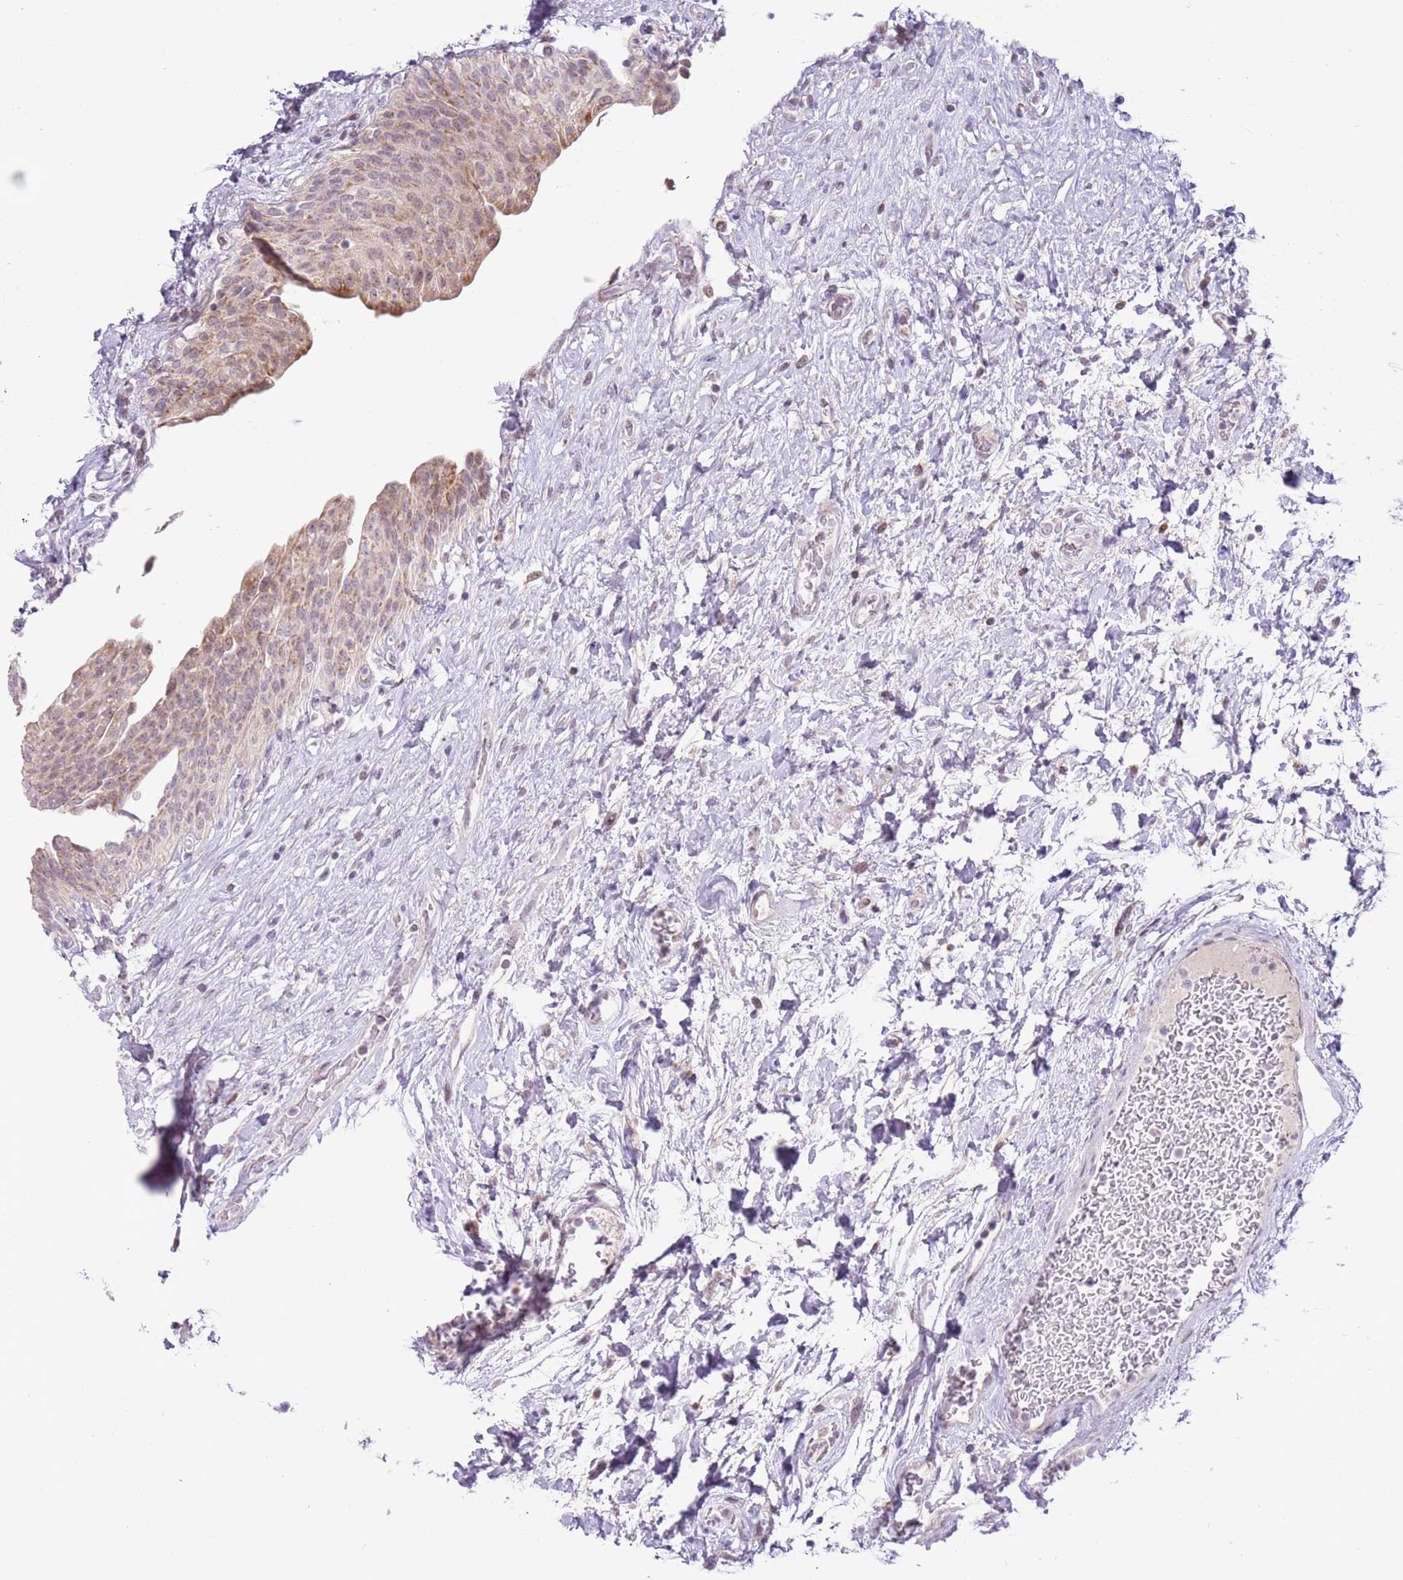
{"staining": {"intensity": "moderate", "quantity": "25%-75%", "location": "cytoplasmic/membranous,nuclear"}, "tissue": "urinary bladder", "cell_type": "Urothelial cells", "image_type": "normal", "snomed": [{"axis": "morphology", "description": "Normal tissue, NOS"}, {"axis": "topography", "description": "Urinary bladder"}], "caption": "Protein staining shows moderate cytoplasmic/membranous,nuclear staining in about 25%-75% of urothelial cells in benign urinary bladder. (DAB (3,3'-diaminobenzidine) IHC with brightfield microscopy, high magnification).", "gene": "MLLT11", "patient": {"sex": "male", "age": 74}}